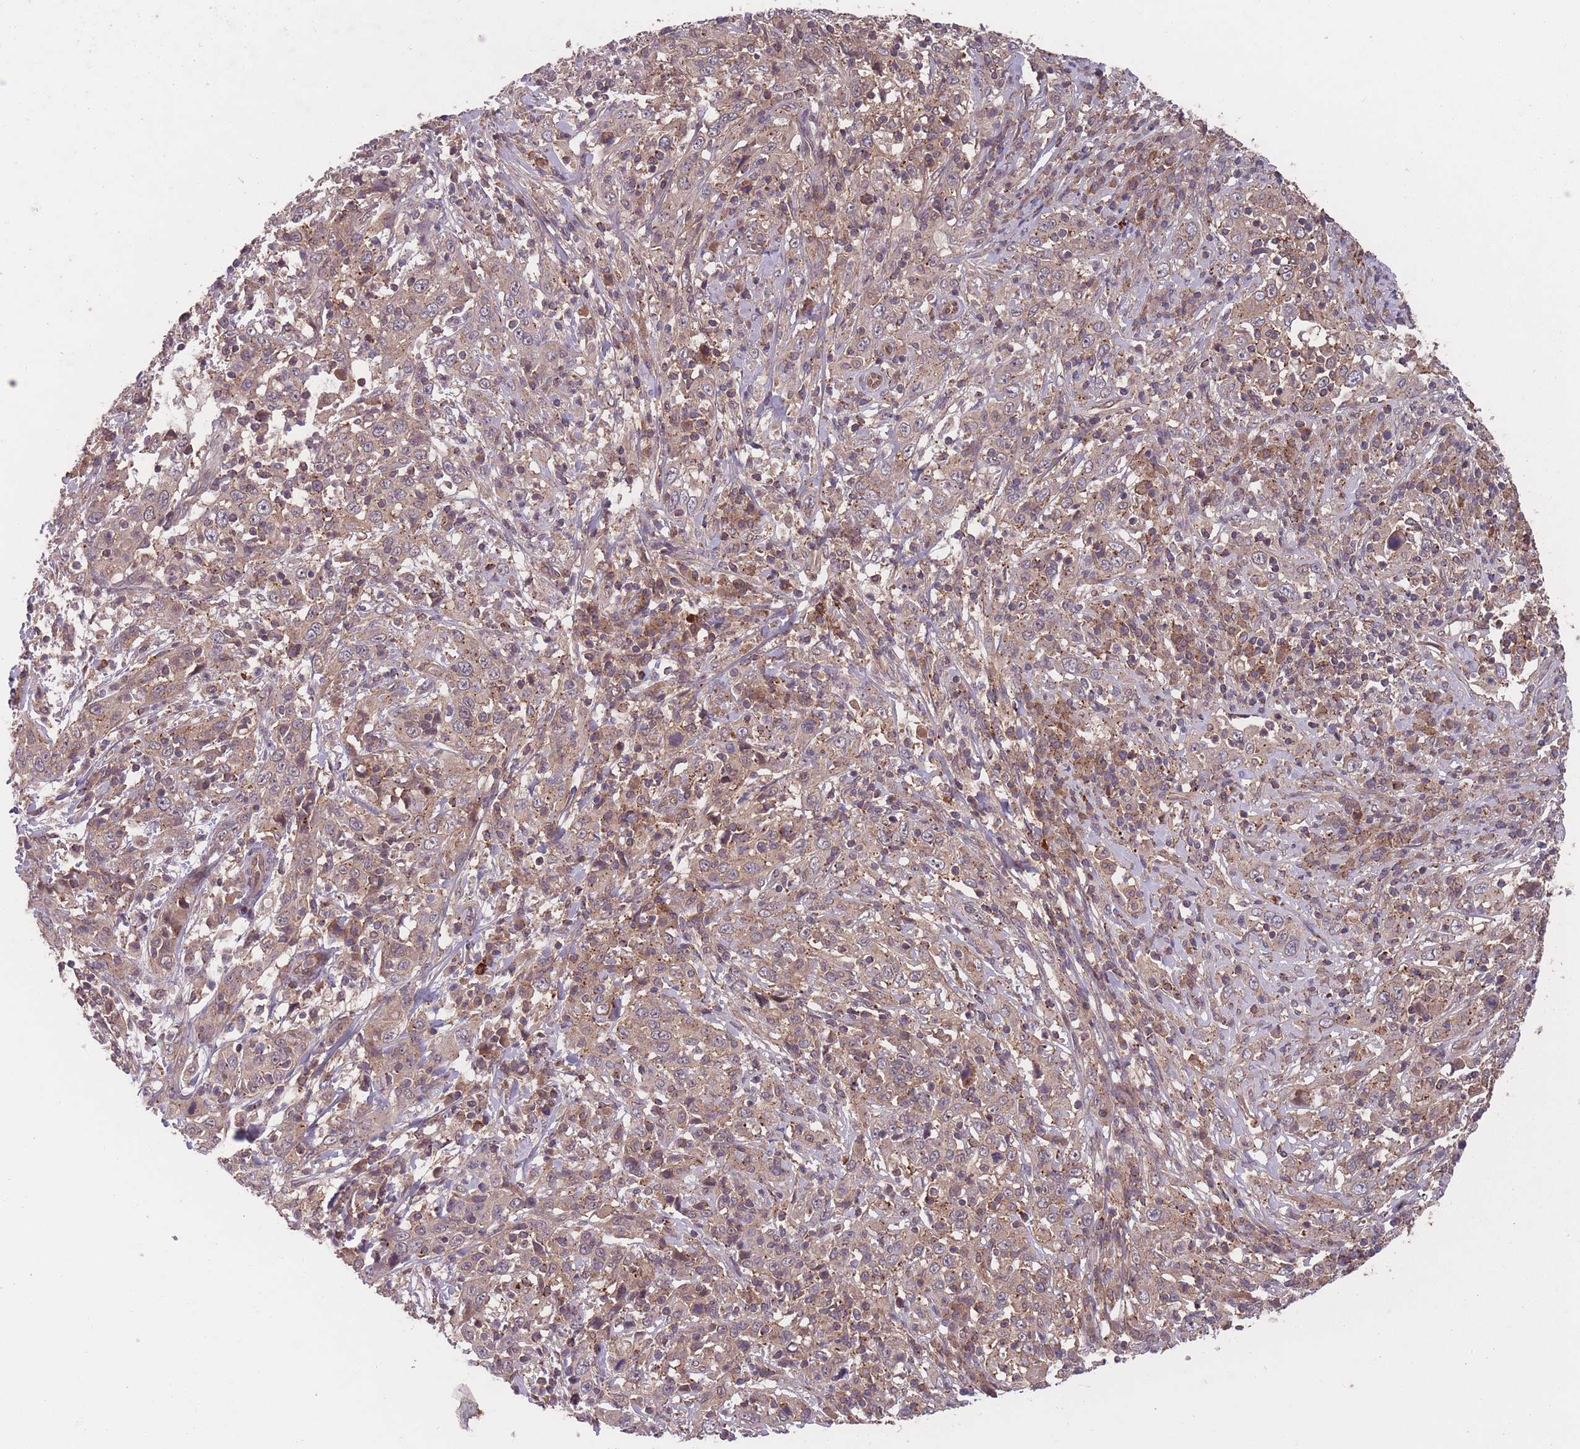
{"staining": {"intensity": "weak", "quantity": "25%-75%", "location": "cytoplasmic/membranous"}, "tissue": "cervical cancer", "cell_type": "Tumor cells", "image_type": "cancer", "snomed": [{"axis": "morphology", "description": "Squamous cell carcinoma, NOS"}, {"axis": "topography", "description": "Cervix"}], "caption": "Immunohistochemistry (IHC) image of neoplastic tissue: cervical squamous cell carcinoma stained using IHC reveals low levels of weak protein expression localized specifically in the cytoplasmic/membranous of tumor cells, appearing as a cytoplasmic/membranous brown color.", "gene": "SECTM1", "patient": {"sex": "female", "age": 46}}